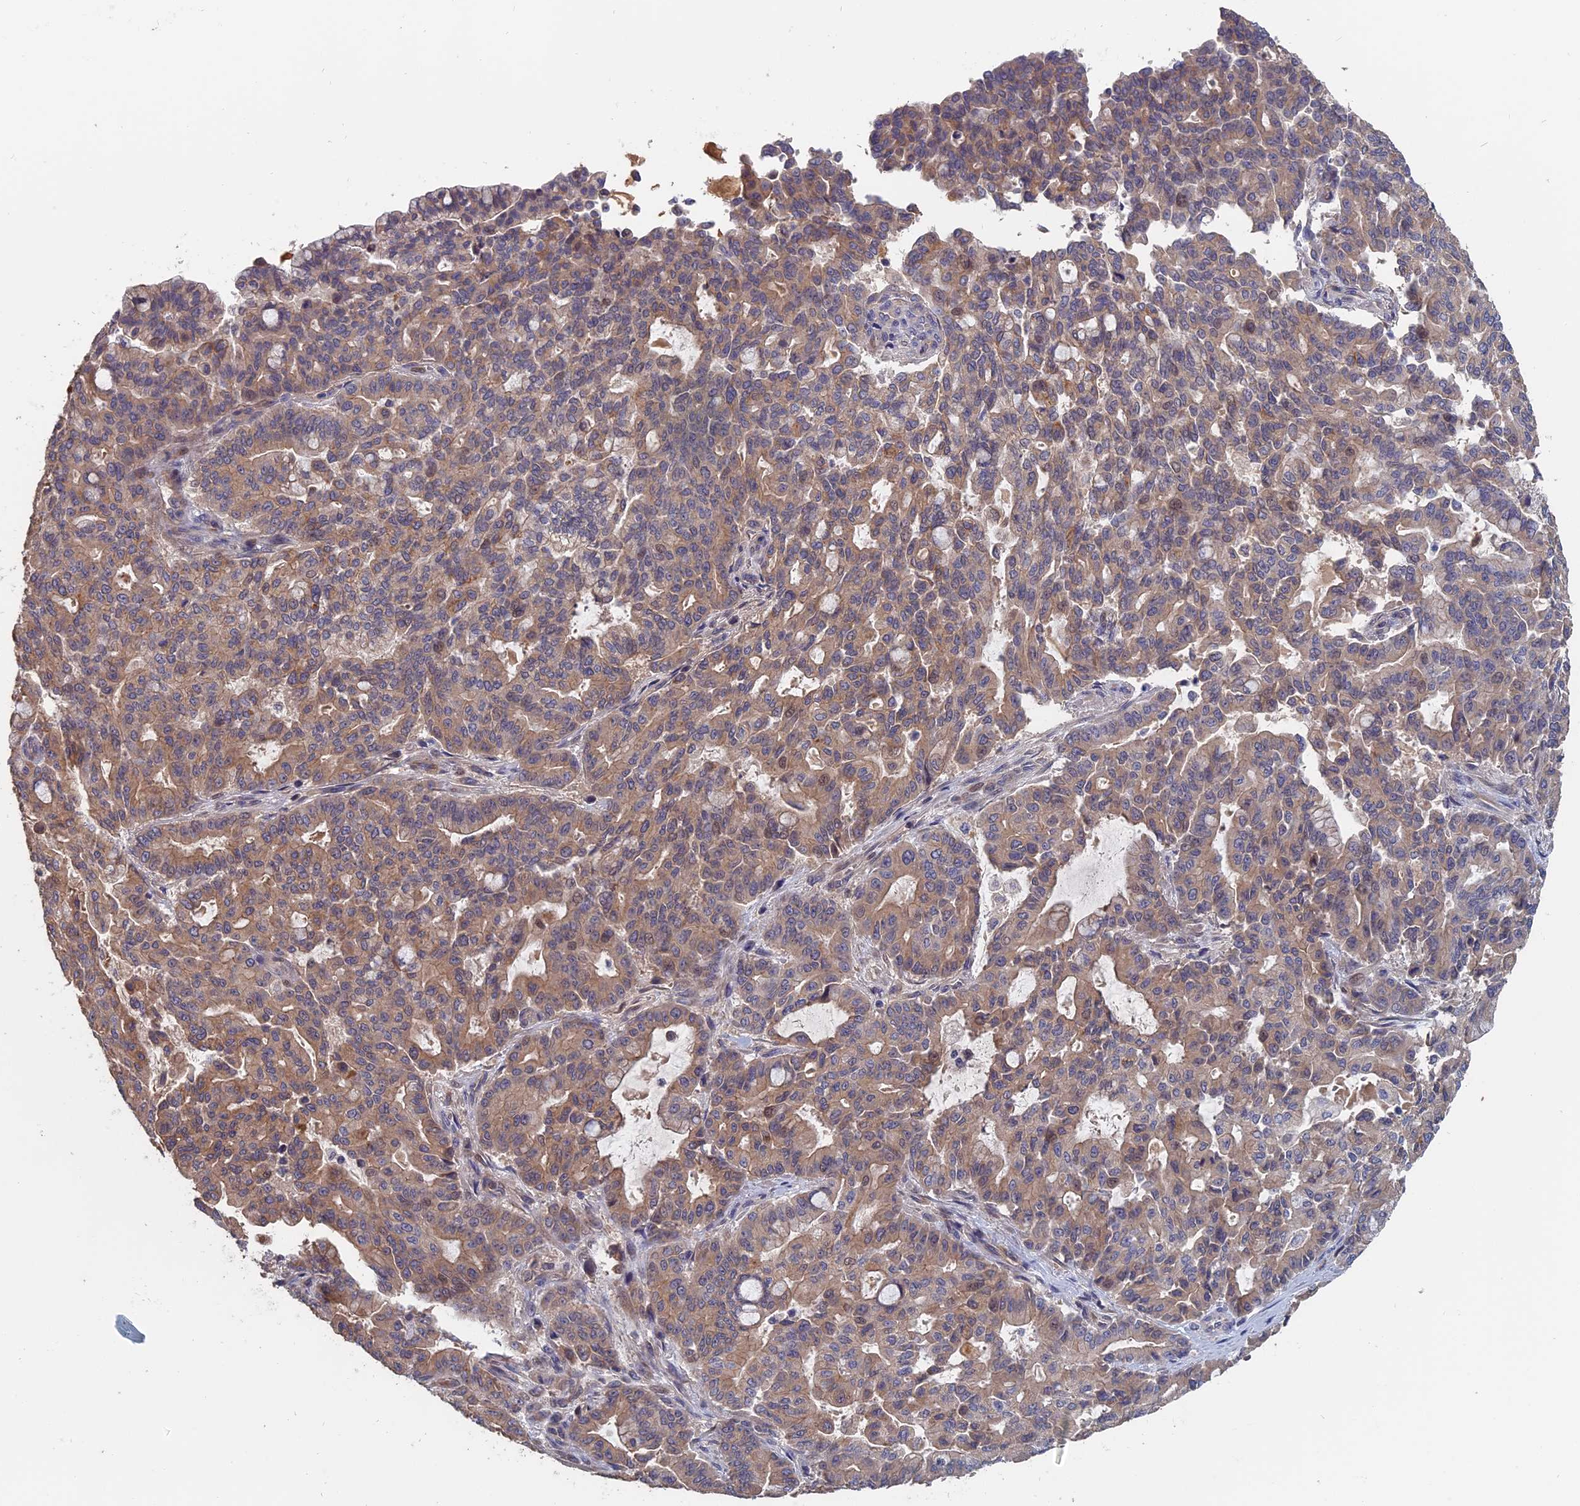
{"staining": {"intensity": "weak", "quantity": ">75%", "location": "cytoplasmic/membranous"}, "tissue": "pancreatic cancer", "cell_type": "Tumor cells", "image_type": "cancer", "snomed": [{"axis": "morphology", "description": "Adenocarcinoma, NOS"}, {"axis": "topography", "description": "Pancreas"}], "caption": "Weak cytoplasmic/membranous staining is present in approximately >75% of tumor cells in pancreatic cancer (adenocarcinoma).", "gene": "SLC33A1", "patient": {"sex": "male", "age": 63}}